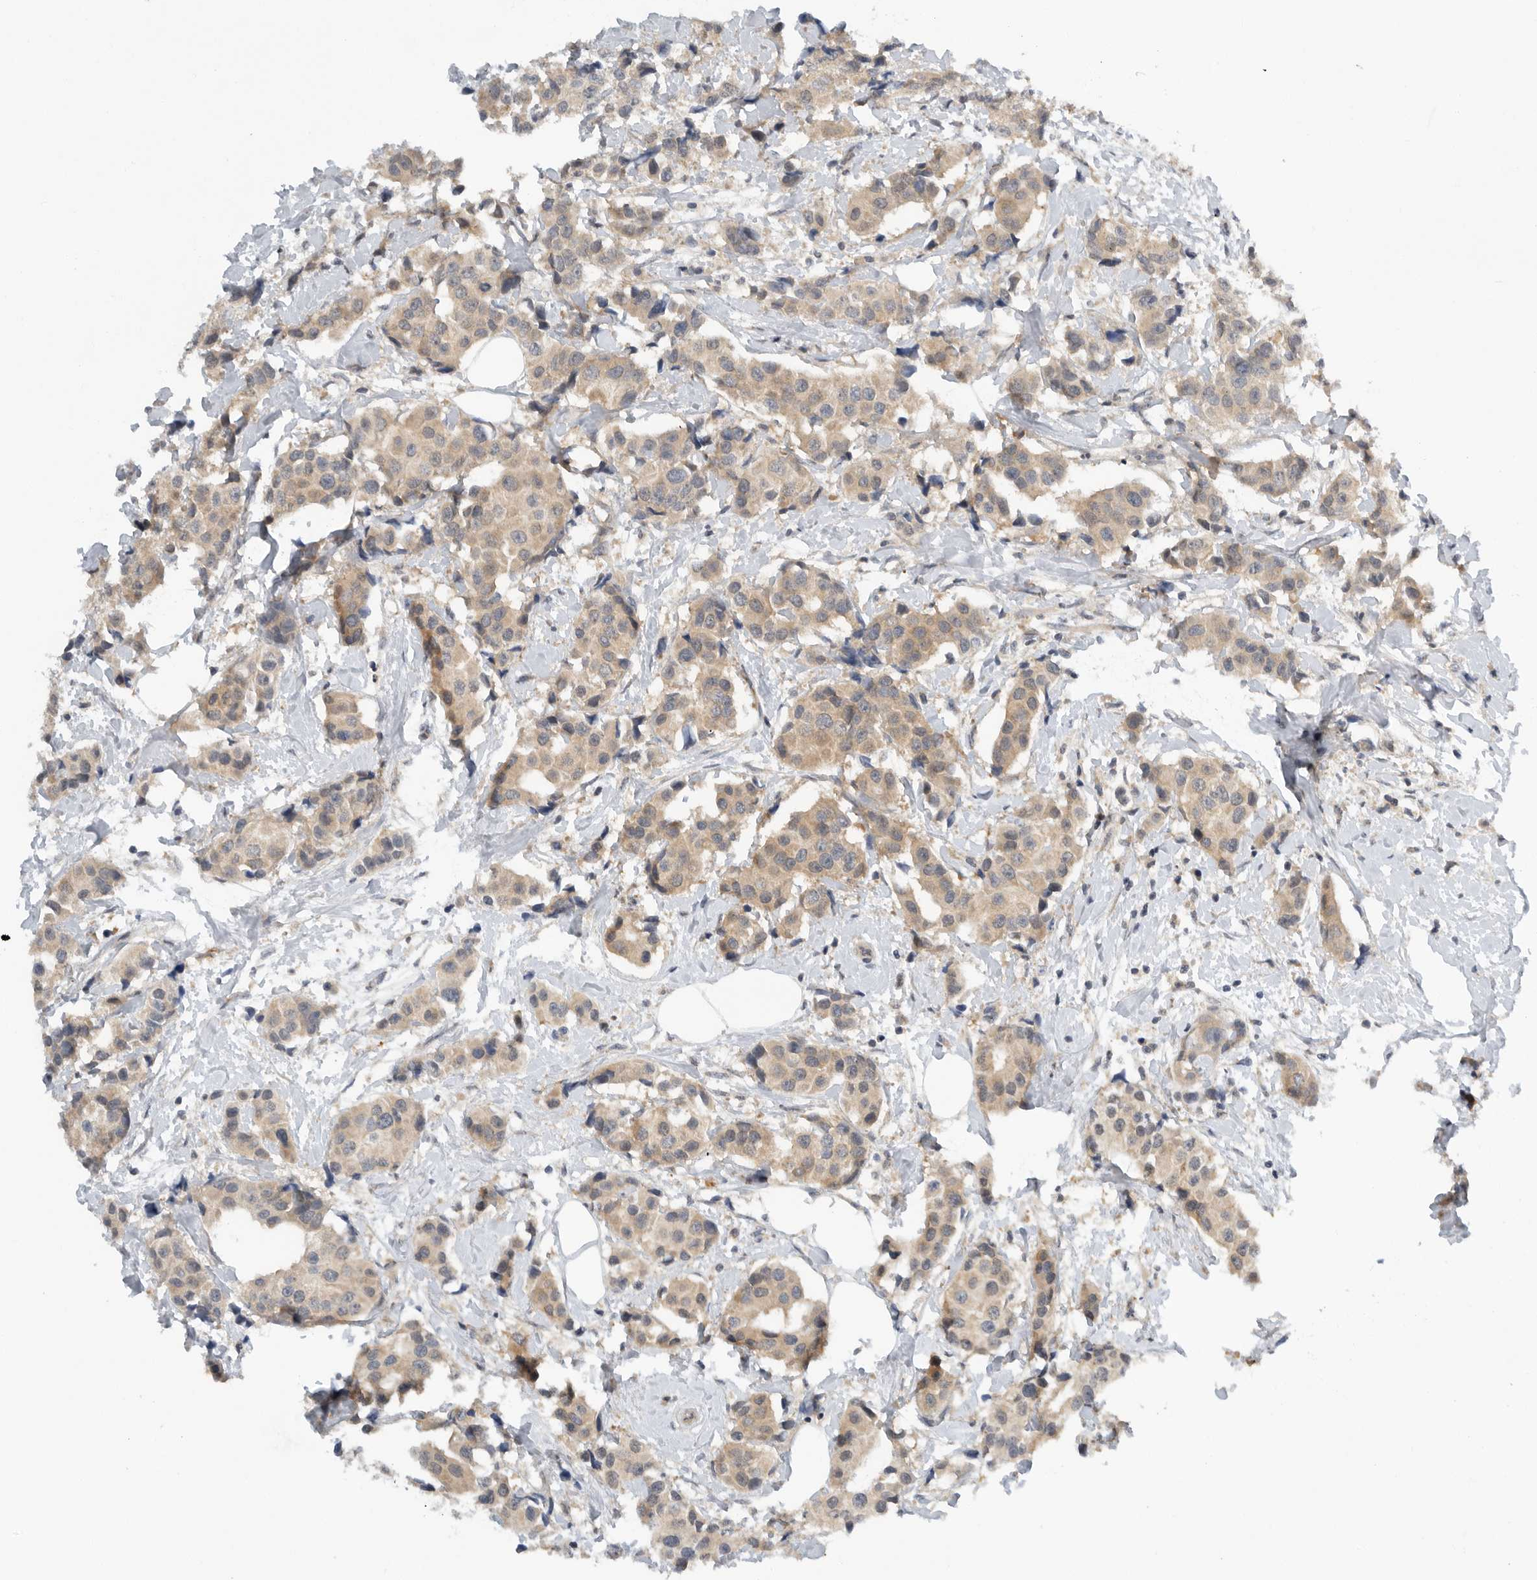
{"staining": {"intensity": "weak", "quantity": ">75%", "location": "cytoplasmic/membranous"}, "tissue": "breast cancer", "cell_type": "Tumor cells", "image_type": "cancer", "snomed": [{"axis": "morphology", "description": "Normal tissue, NOS"}, {"axis": "morphology", "description": "Duct carcinoma"}, {"axis": "topography", "description": "Breast"}], "caption": "Breast cancer (infiltrating ductal carcinoma) tissue exhibits weak cytoplasmic/membranous positivity in about >75% of tumor cells", "gene": "AASDHPPT", "patient": {"sex": "female", "age": 39}}